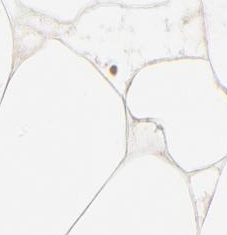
{"staining": {"intensity": "weak", "quantity": ">75%", "location": "cytoplasmic/membranous"}, "tissue": "adipose tissue", "cell_type": "Adipocytes", "image_type": "normal", "snomed": [{"axis": "morphology", "description": "Normal tissue, NOS"}, {"axis": "morphology", "description": "Duct carcinoma"}, {"axis": "topography", "description": "Breast"}, {"axis": "topography", "description": "Adipose tissue"}], "caption": "Protein staining reveals weak cytoplasmic/membranous expression in approximately >75% of adipocytes in normal adipose tissue.", "gene": "GART", "patient": {"sex": "female", "age": 37}}